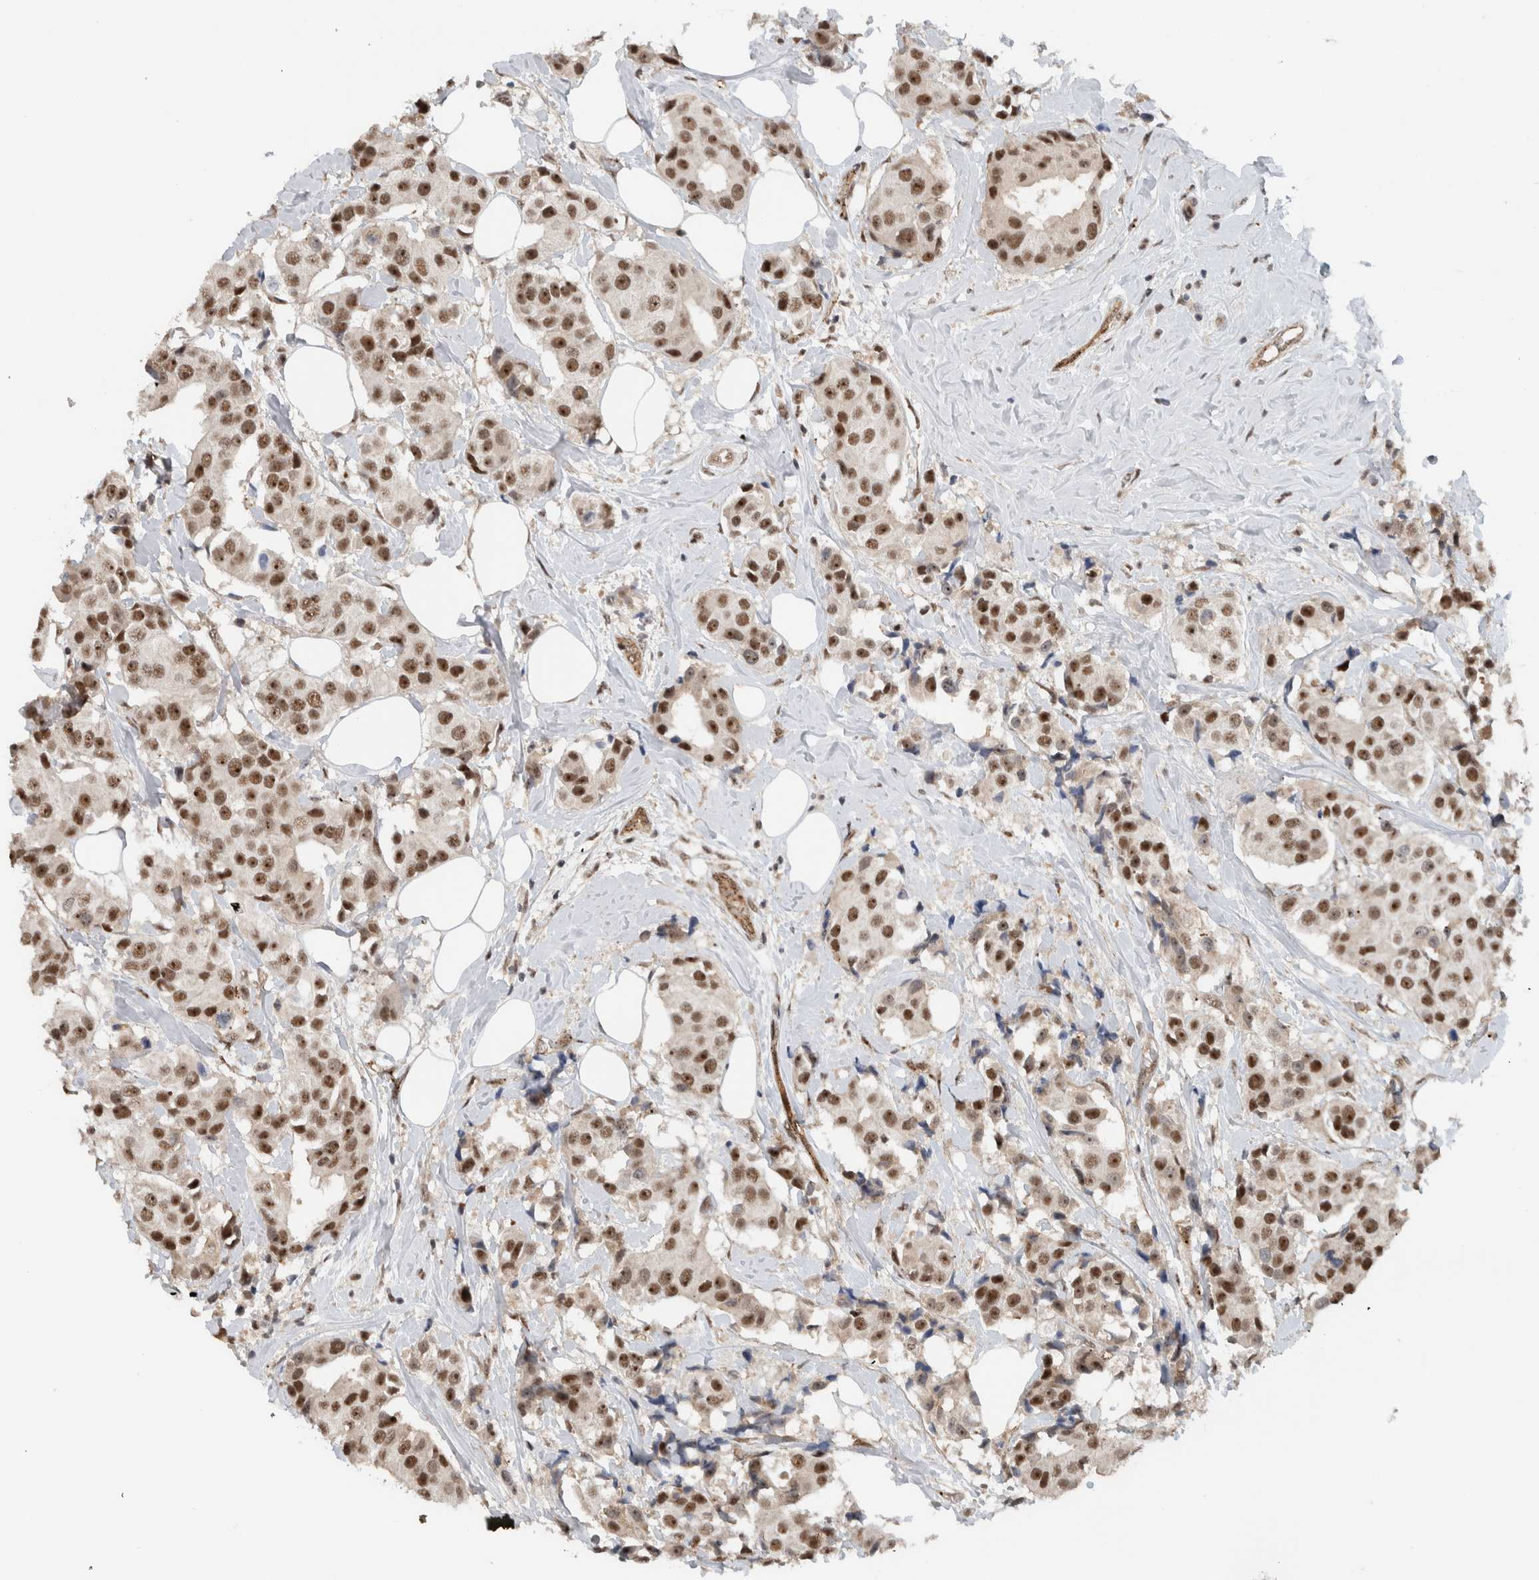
{"staining": {"intensity": "moderate", "quantity": ">75%", "location": "nuclear"}, "tissue": "breast cancer", "cell_type": "Tumor cells", "image_type": "cancer", "snomed": [{"axis": "morphology", "description": "Normal tissue, NOS"}, {"axis": "morphology", "description": "Duct carcinoma"}, {"axis": "topography", "description": "Breast"}], "caption": "Tumor cells demonstrate medium levels of moderate nuclear positivity in approximately >75% of cells in human breast cancer. (brown staining indicates protein expression, while blue staining denotes nuclei).", "gene": "ZFP91", "patient": {"sex": "female", "age": 39}}